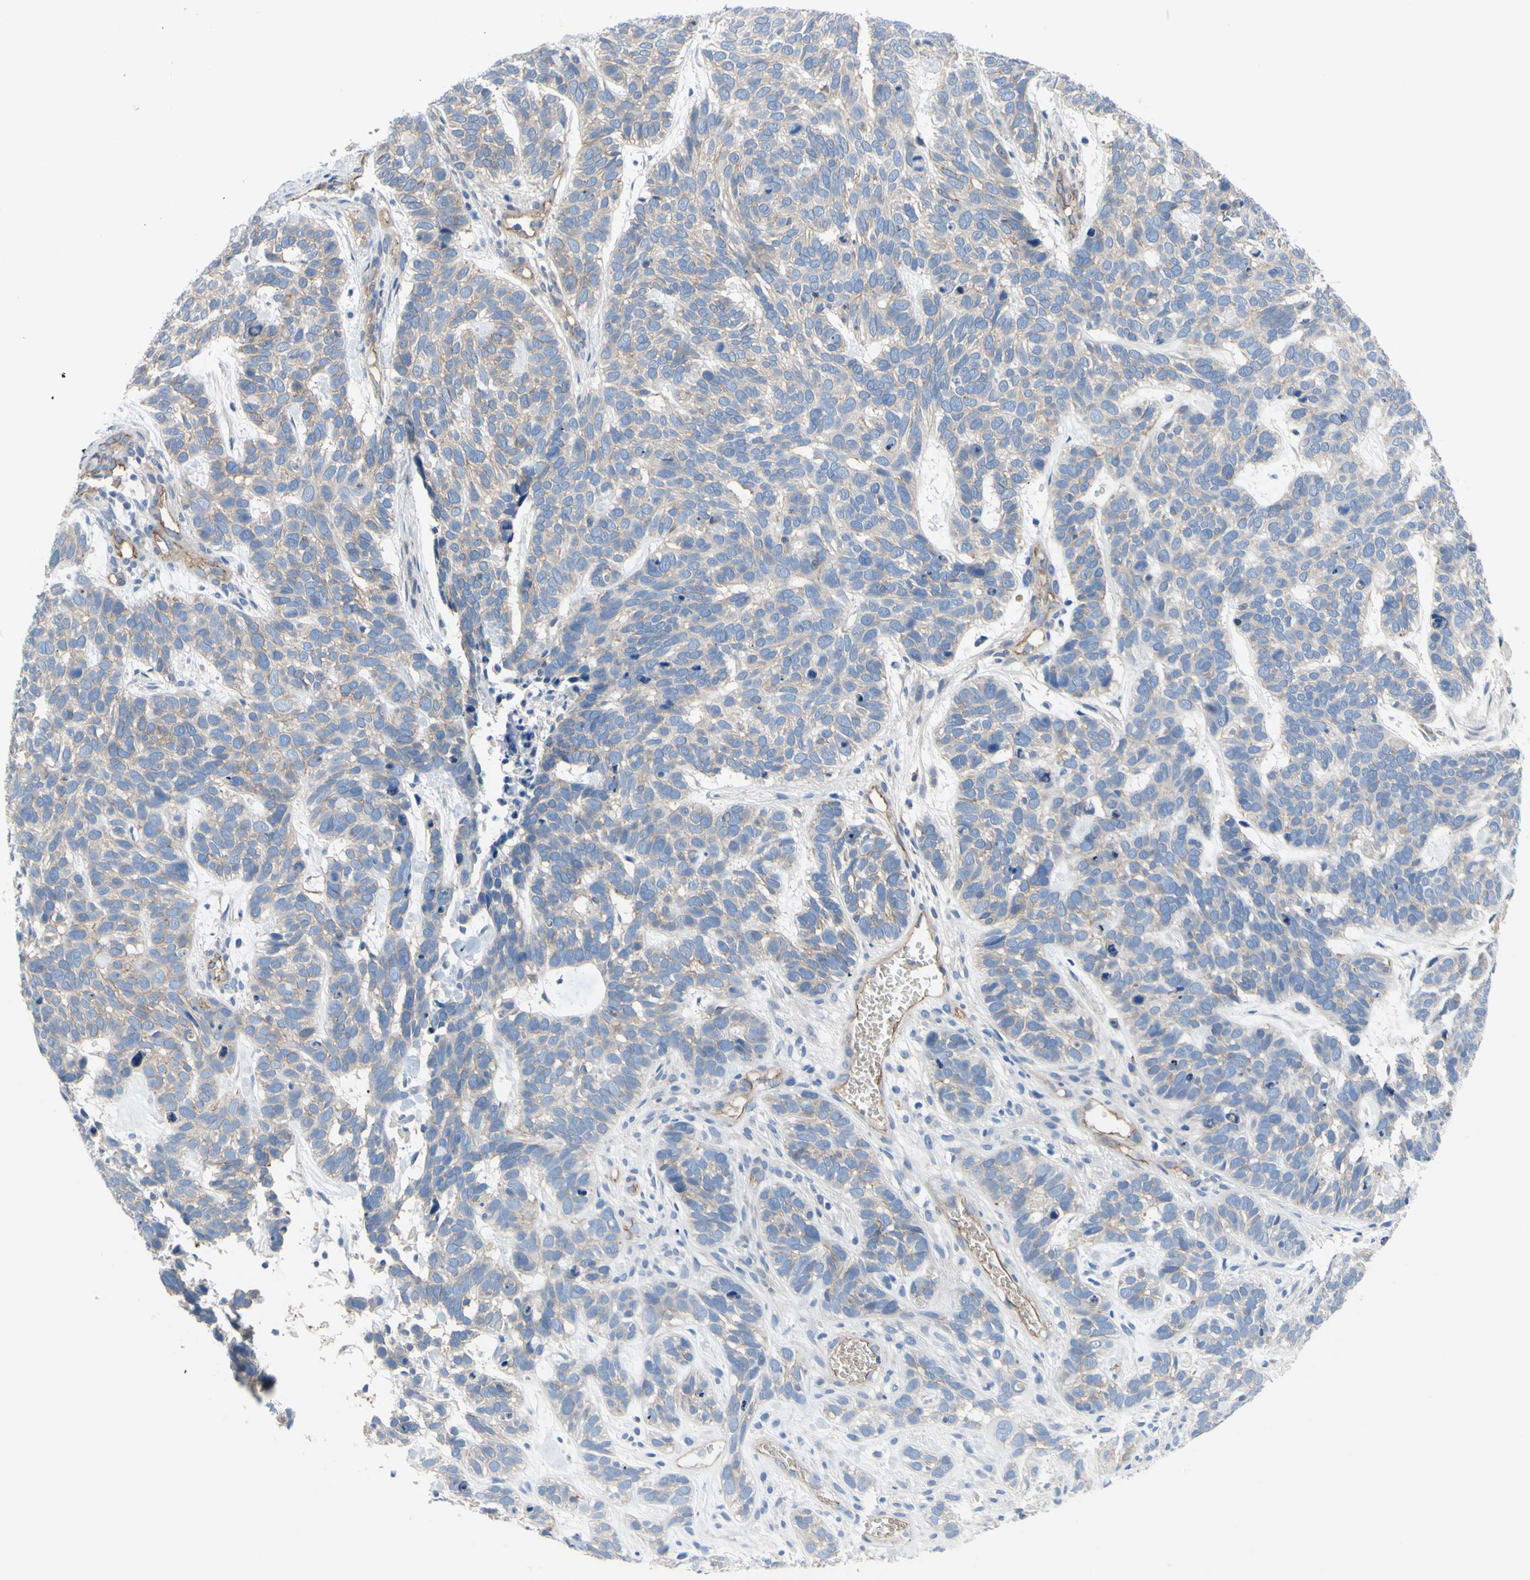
{"staining": {"intensity": "weak", "quantity": ">75%", "location": "cytoplasmic/membranous"}, "tissue": "skin cancer", "cell_type": "Tumor cells", "image_type": "cancer", "snomed": [{"axis": "morphology", "description": "Basal cell carcinoma"}, {"axis": "topography", "description": "Skin"}], "caption": "Skin cancer stained for a protein reveals weak cytoplasmic/membranous positivity in tumor cells. (brown staining indicates protein expression, while blue staining denotes nuclei).", "gene": "TPBG", "patient": {"sex": "male", "age": 87}}